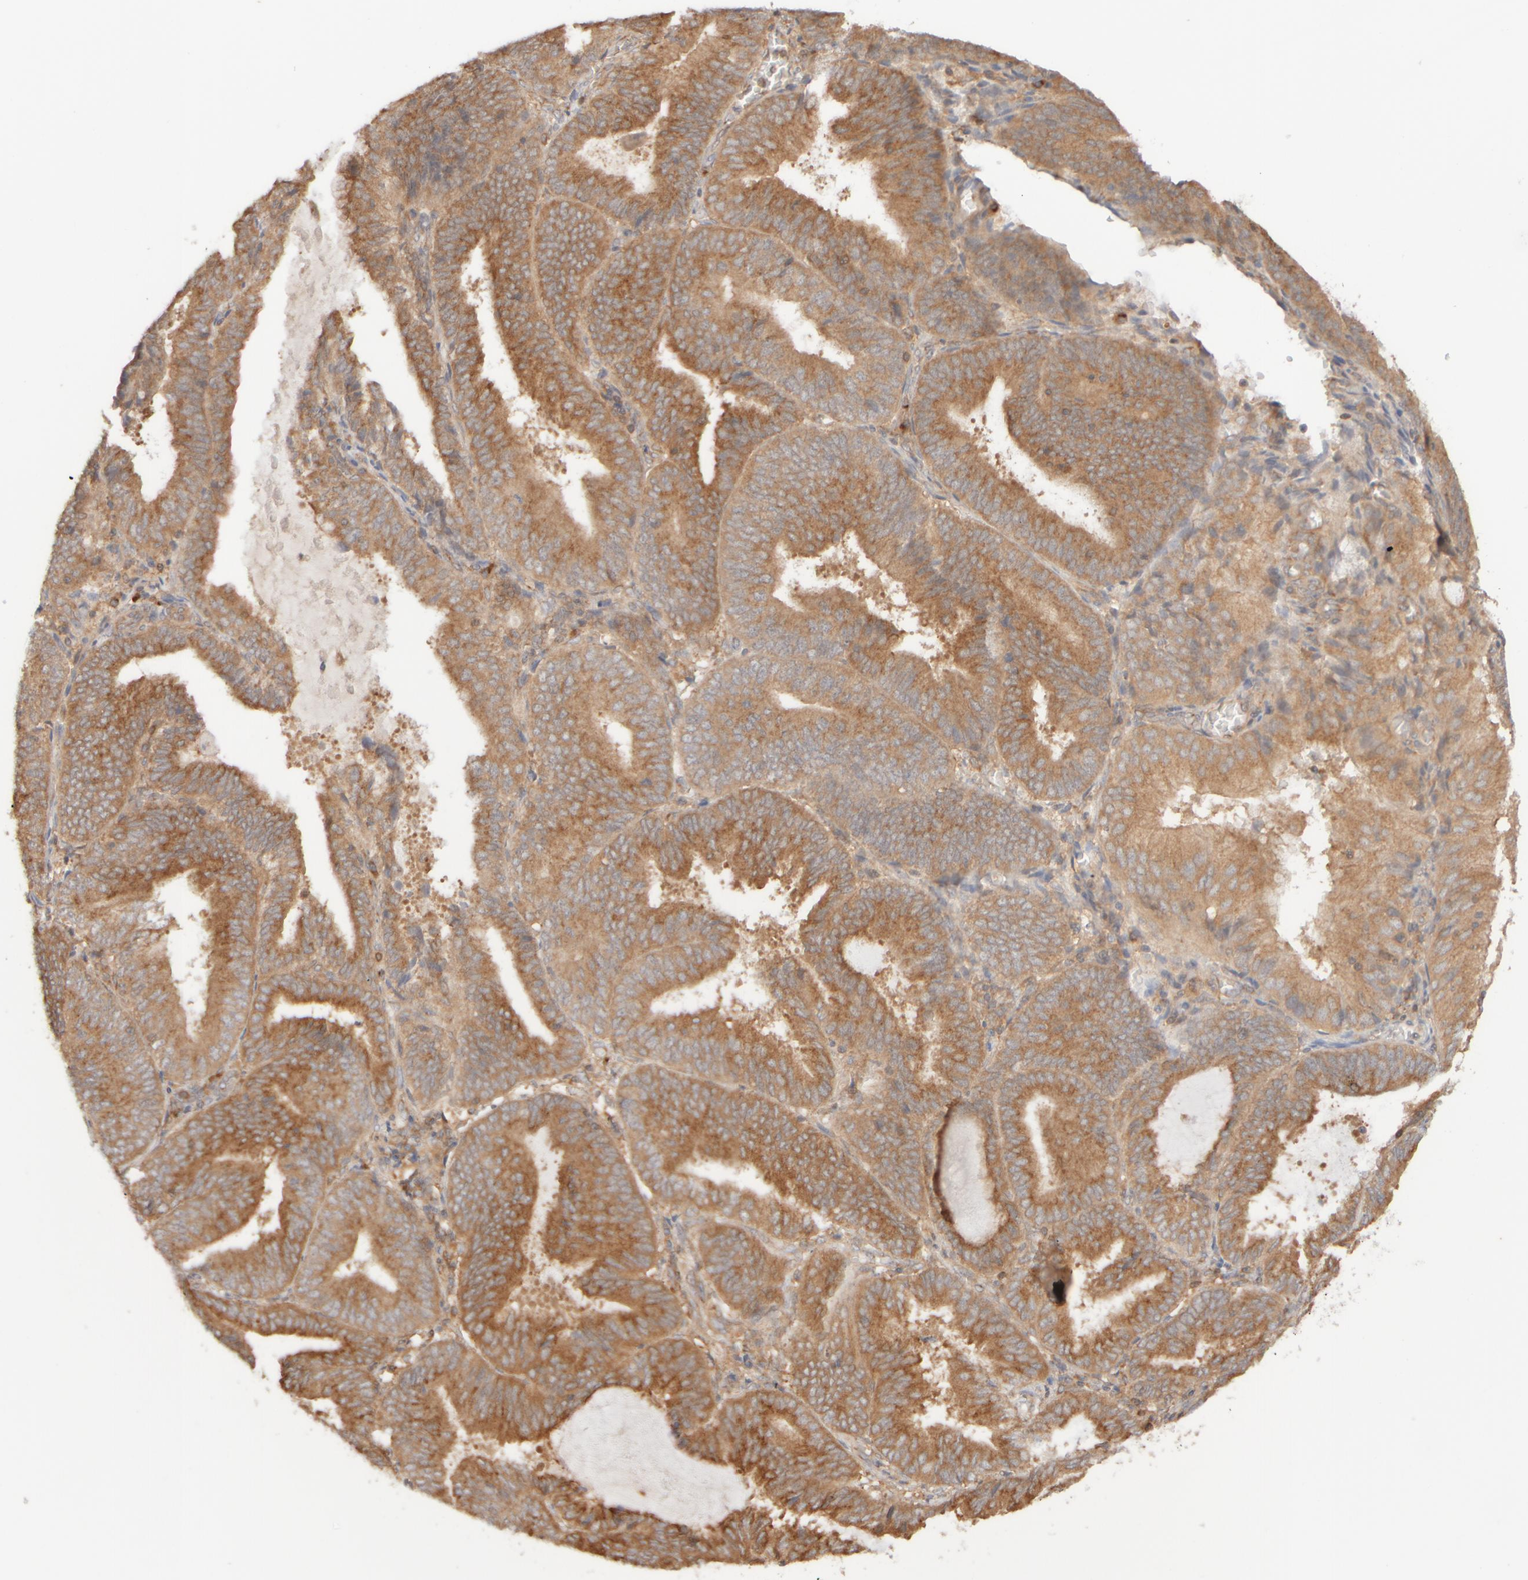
{"staining": {"intensity": "moderate", "quantity": ">75%", "location": "cytoplasmic/membranous"}, "tissue": "endometrial cancer", "cell_type": "Tumor cells", "image_type": "cancer", "snomed": [{"axis": "morphology", "description": "Adenocarcinoma, NOS"}, {"axis": "topography", "description": "Endometrium"}], "caption": "Human endometrial adenocarcinoma stained with a brown dye shows moderate cytoplasmic/membranous positive expression in approximately >75% of tumor cells.", "gene": "RABEP1", "patient": {"sex": "female", "age": 81}}